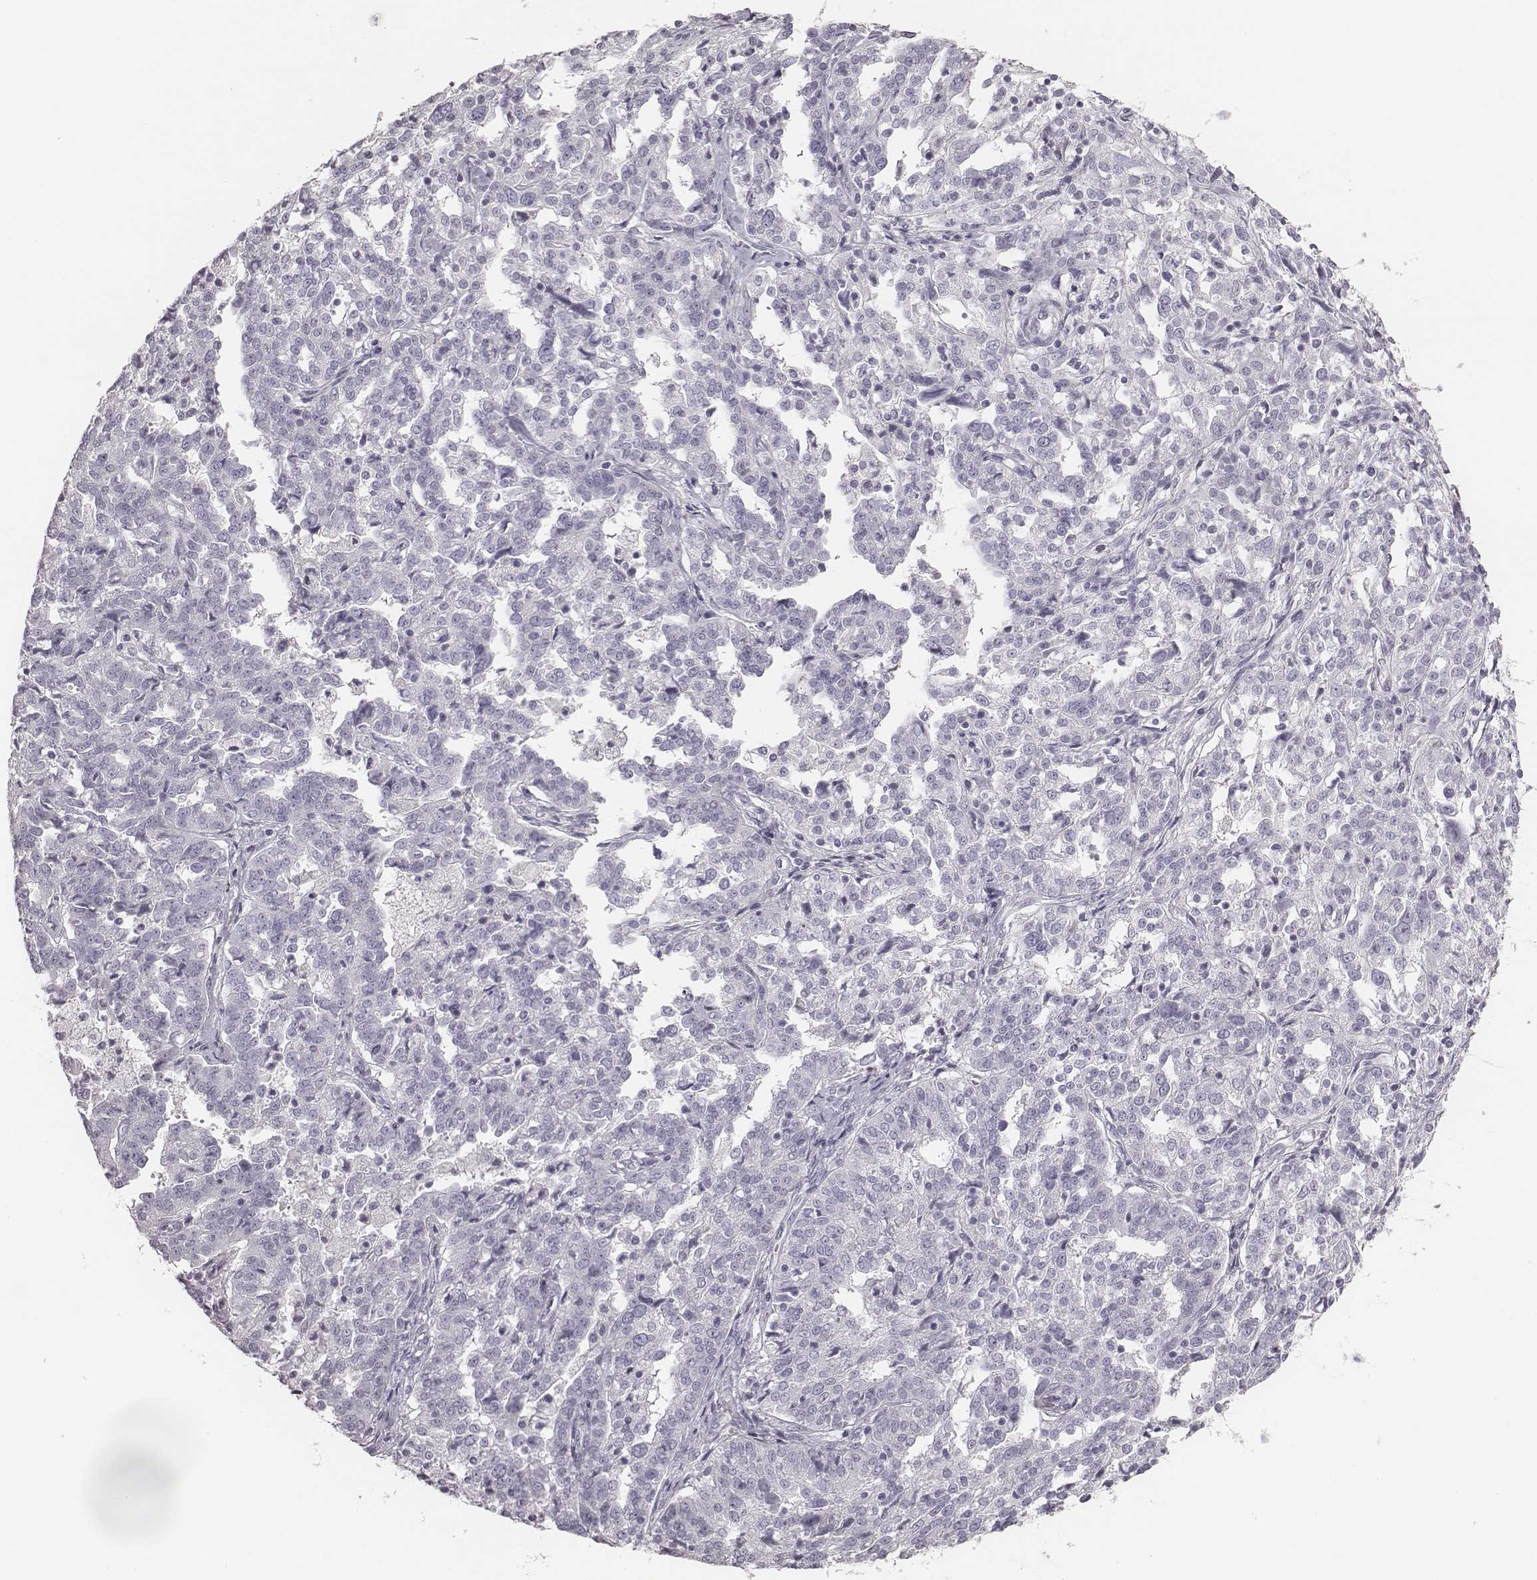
{"staining": {"intensity": "negative", "quantity": "none", "location": "none"}, "tissue": "ovarian cancer", "cell_type": "Tumor cells", "image_type": "cancer", "snomed": [{"axis": "morphology", "description": "Cystadenocarcinoma, serous, NOS"}, {"axis": "topography", "description": "Ovary"}], "caption": "This histopathology image is of ovarian serous cystadenocarcinoma stained with IHC to label a protein in brown with the nuclei are counter-stained blue. There is no positivity in tumor cells.", "gene": "C6orf58", "patient": {"sex": "female", "age": 67}}